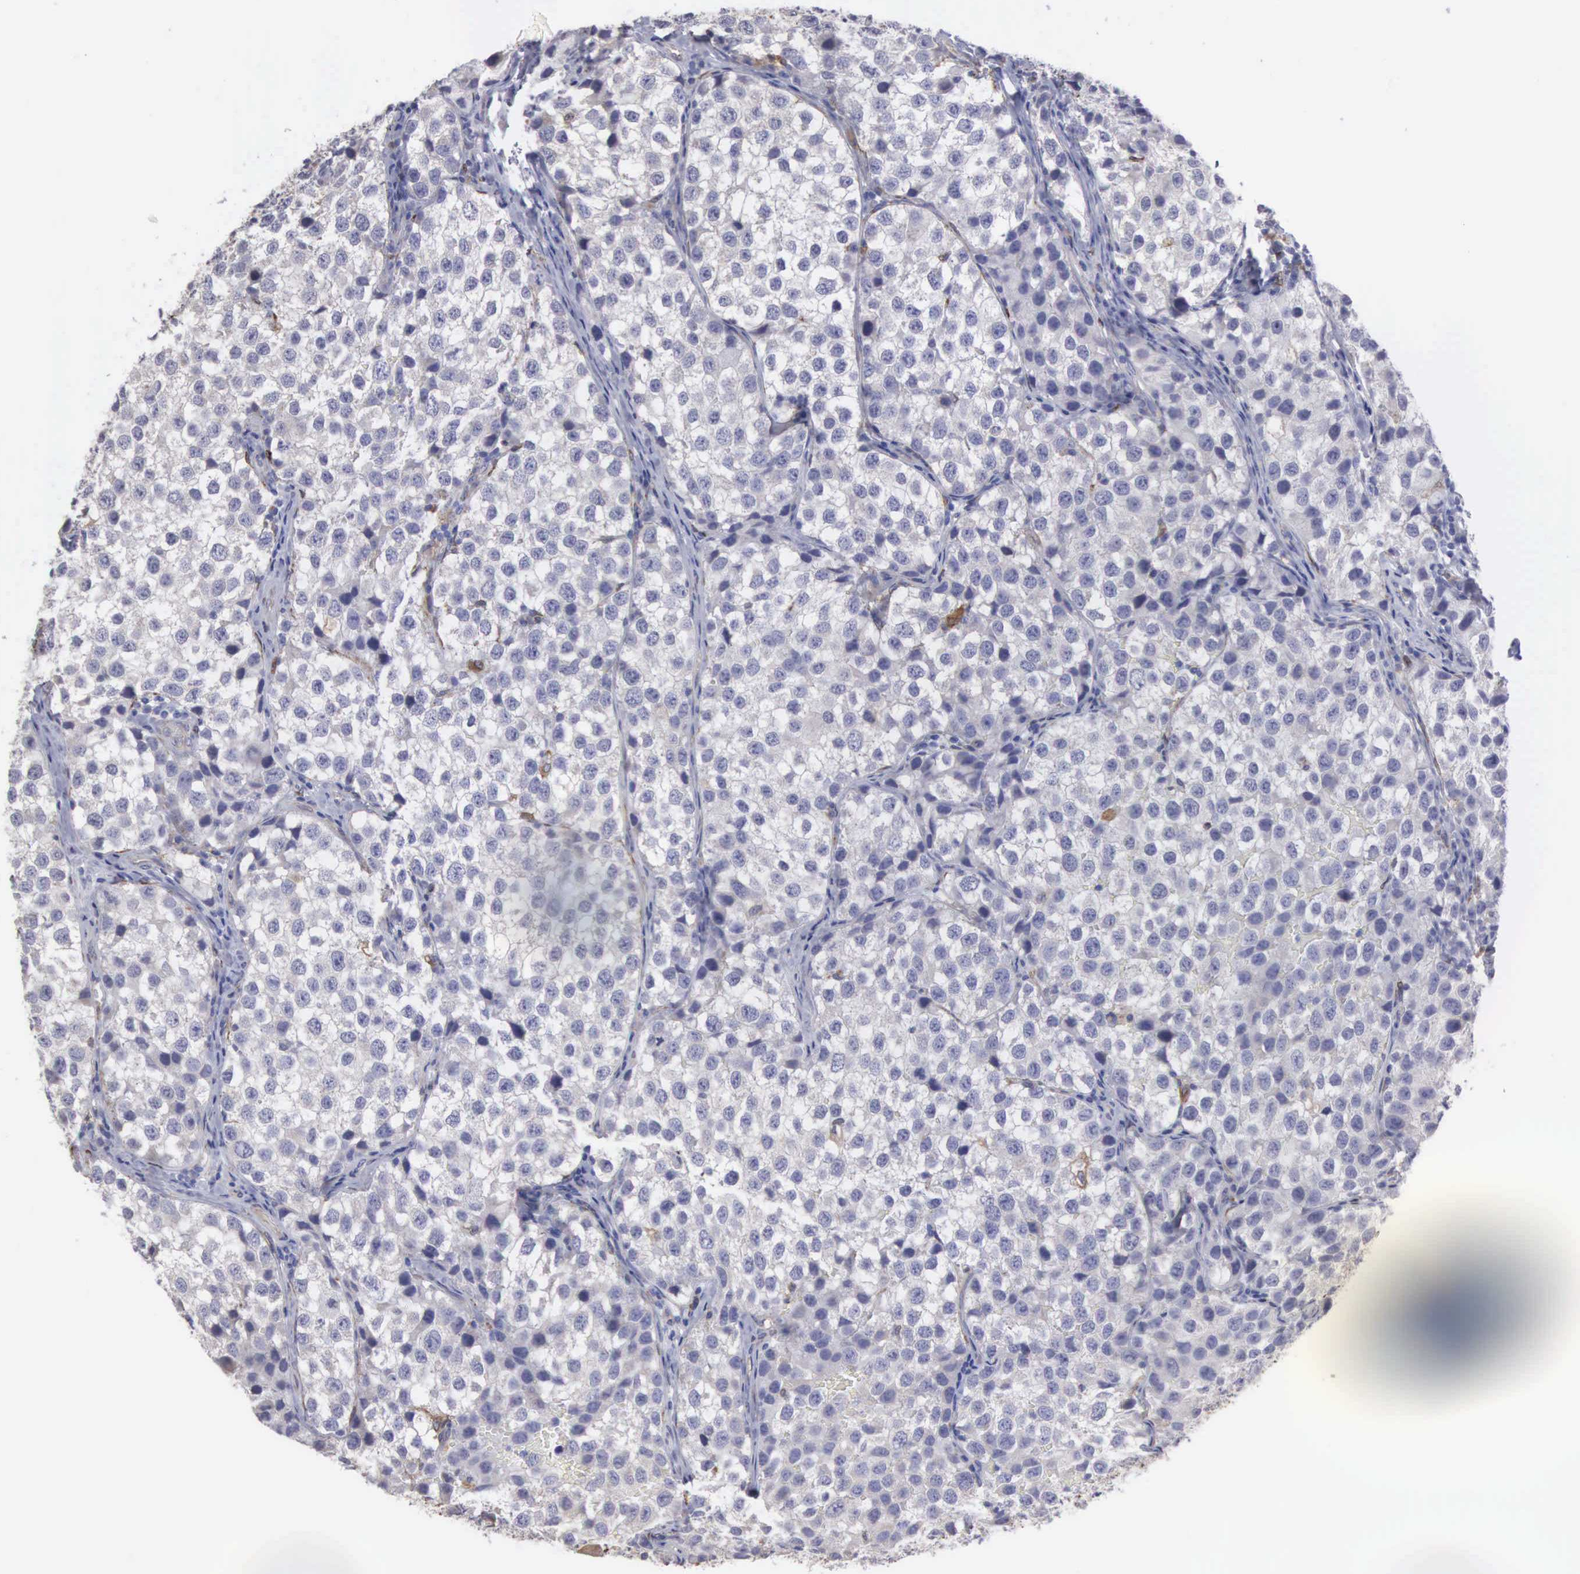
{"staining": {"intensity": "negative", "quantity": "none", "location": "none"}, "tissue": "testis cancer", "cell_type": "Tumor cells", "image_type": "cancer", "snomed": [{"axis": "morphology", "description": "Seminoma, NOS"}, {"axis": "topography", "description": "Testis"}], "caption": "Tumor cells show no significant protein positivity in testis seminoma.", "gene": "LIN52", "patient": {"sex": "male", "age": 39}}